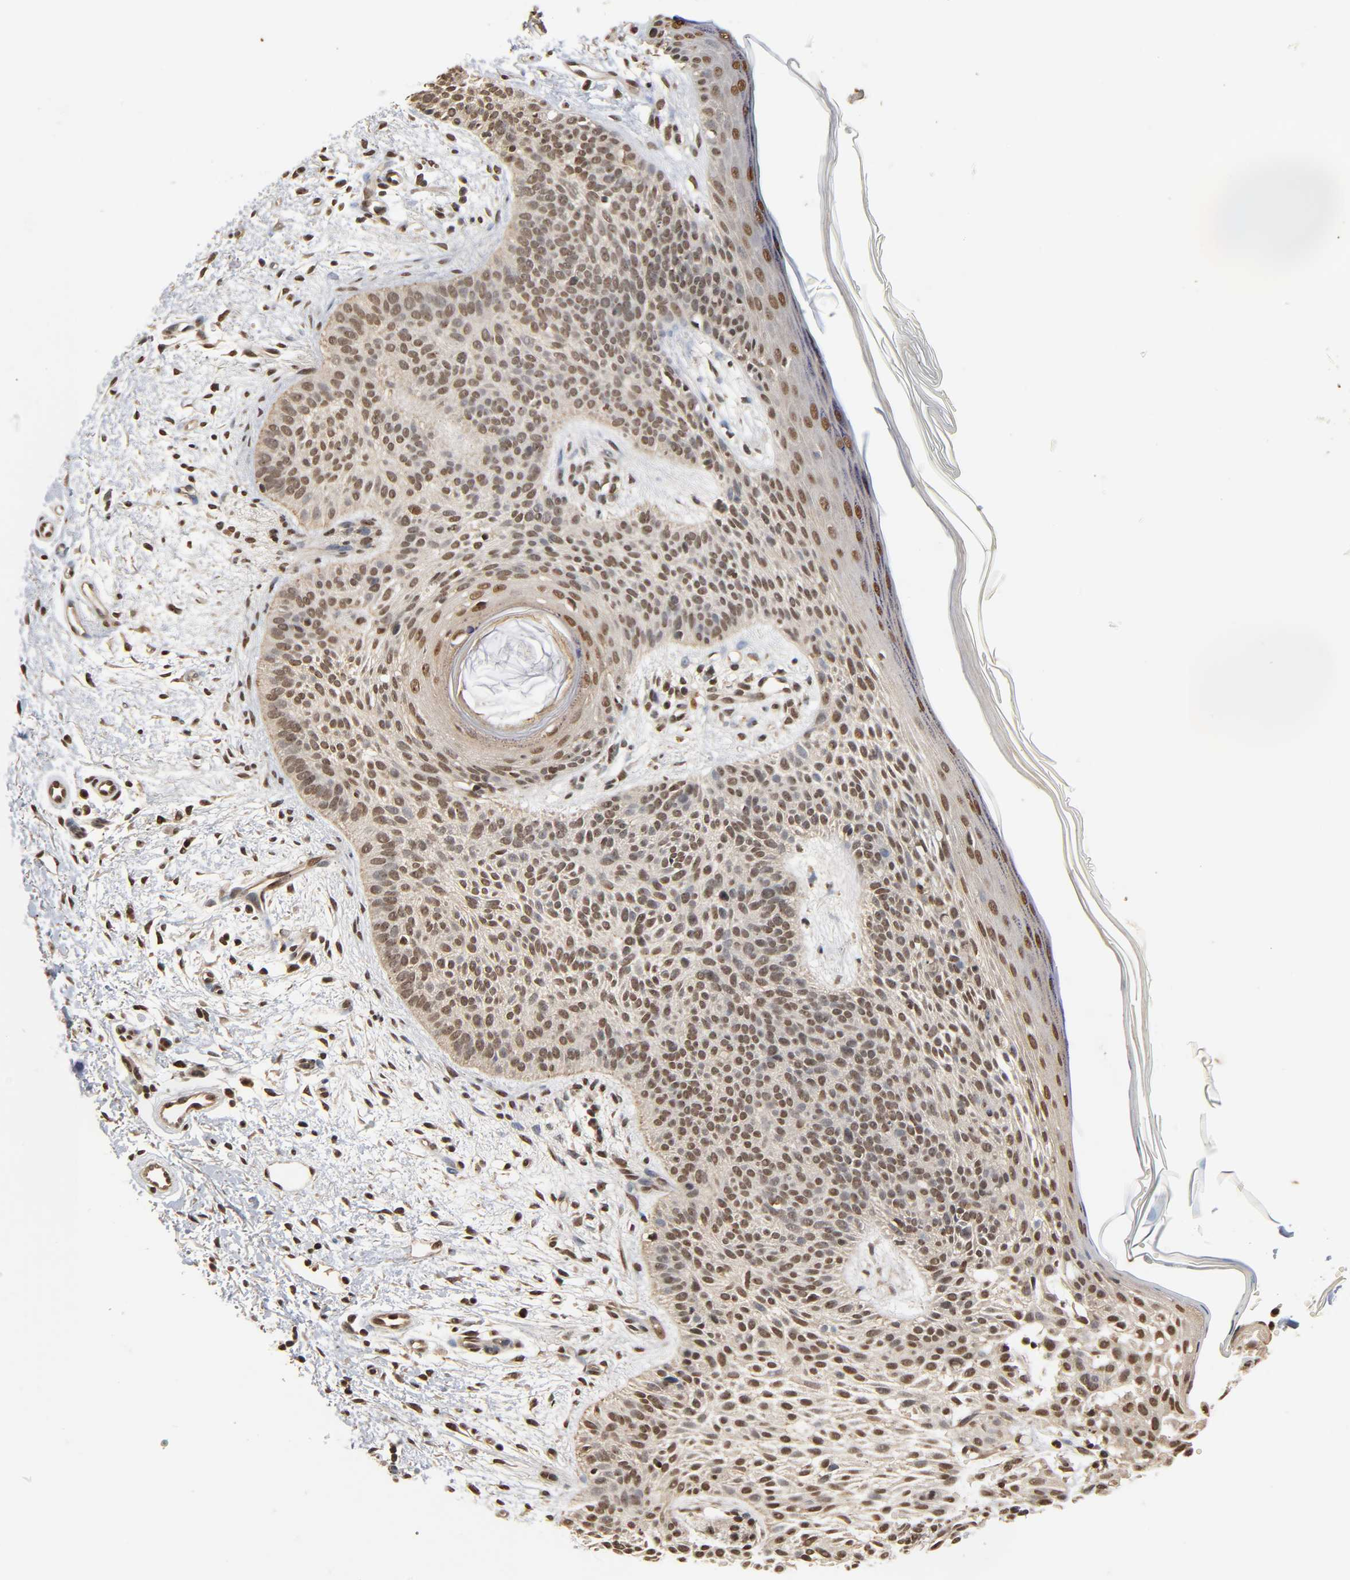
{"staining": {"intensity": "weak", "quantity": ">75%", "location": "nuclear"}, "tissue": "skin cancer", "cell_type": "Tumor cells", "image_type": "cancer", "snomed": [{"axis": "morphology", "description": "Normal tissue, NOS"}, {"axis": "morphology", "description": "Basal cell carcinoma"}, {"axis": "topography", "description": "Skin"}], "caption": "Protein expression analysis of skin cancer displays weak nuclear expression in approximately >75% of tumor cells.", "gene": "UBC", "patient": {"sex": "female", "age": 69}}